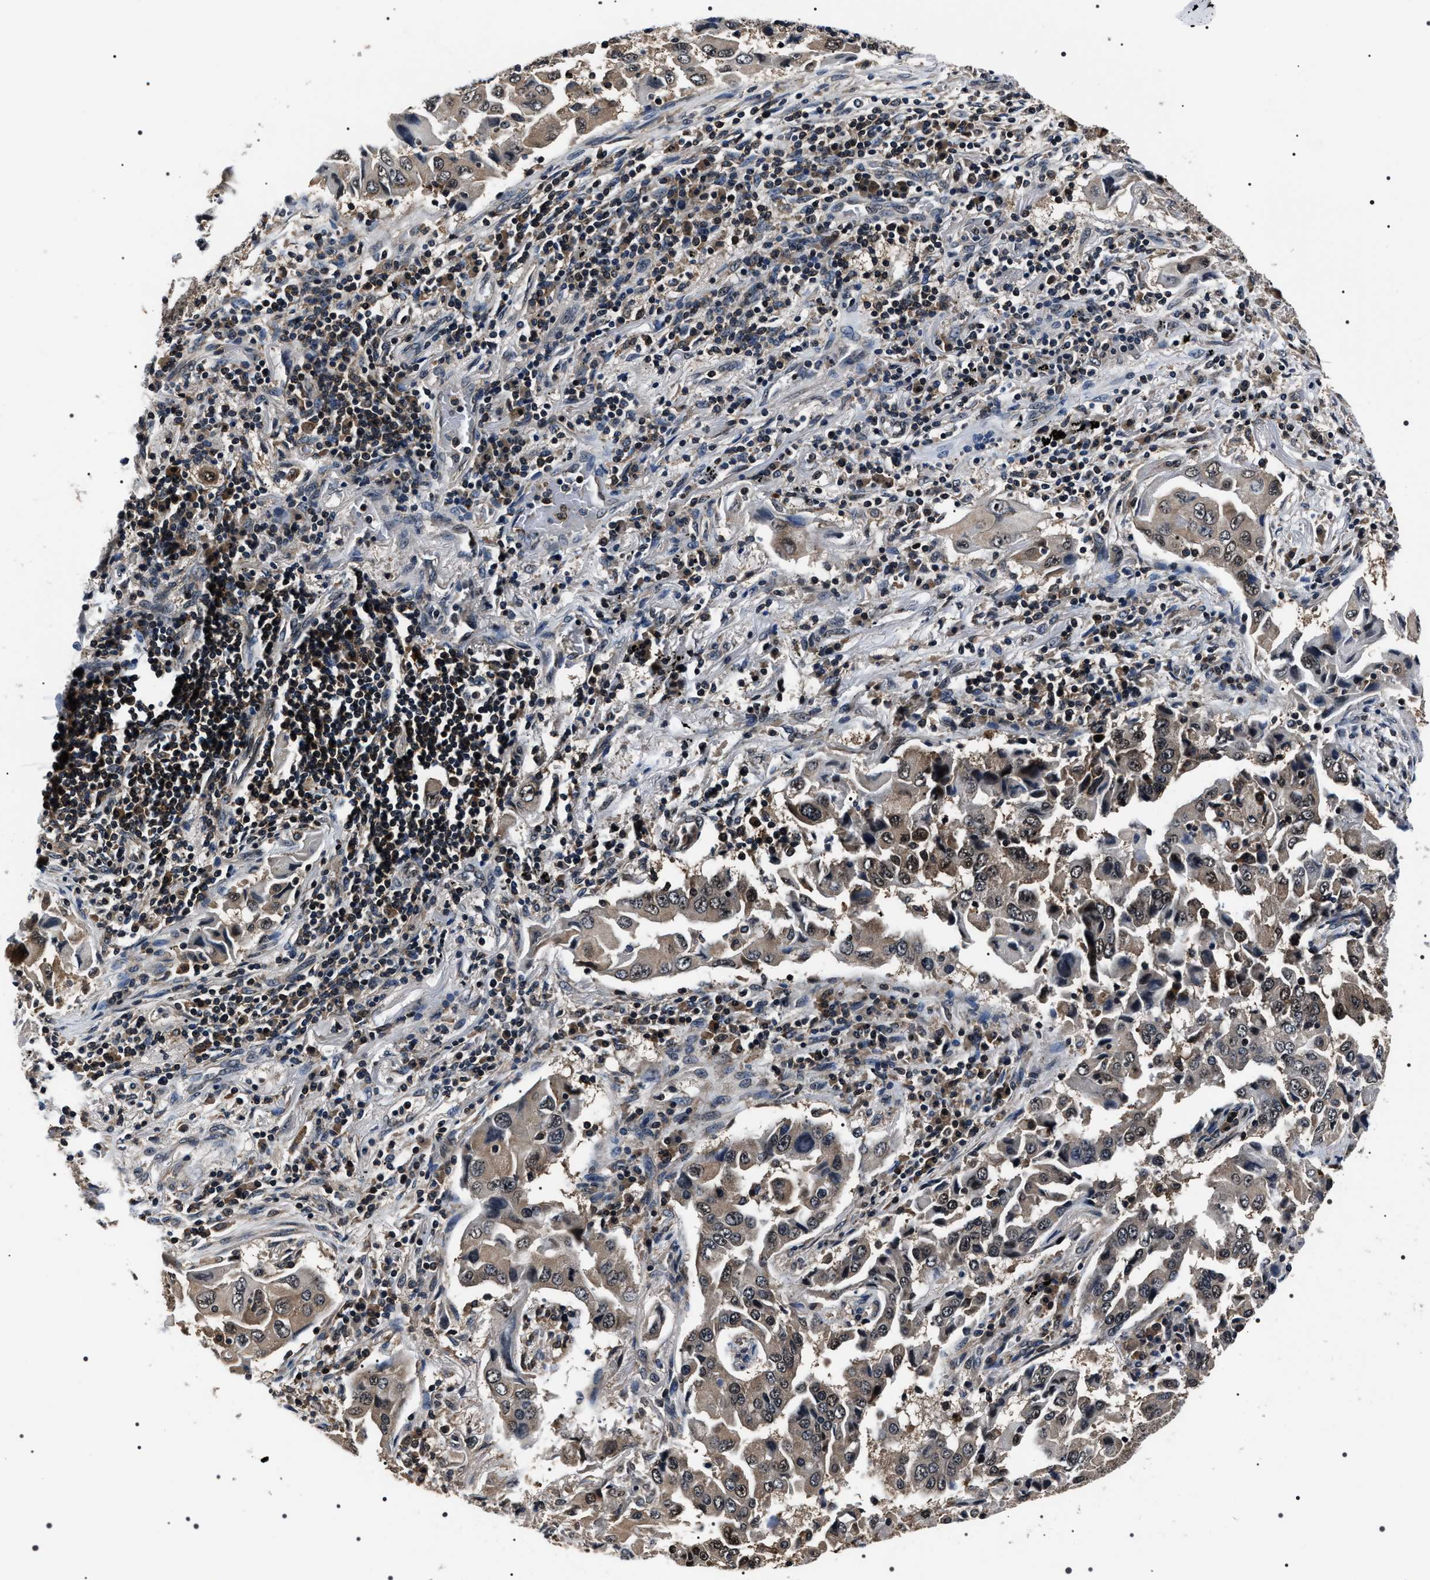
{"staining": {"intensity": "weak", "quantity": ">75%", "location": "cytoplasmic/membranous,nuclear"}, "tissue": "lung cancer", "cell_type": "Tumor cells", "image_type": "cancer", "snomed": [{"axis": "morphology", "description": "Adenocarcinoma, NOS"}, {"axis": "topography", "description": "Lung"}], "caption": "Tumor cells reveal low levels of weak cytoplasmic/membranous and nuclear staining in about >75% of cells in human adenocarcinoma (lung).", "gene": "SIPA1", "patient": {"sex": "female", "age": 65}}